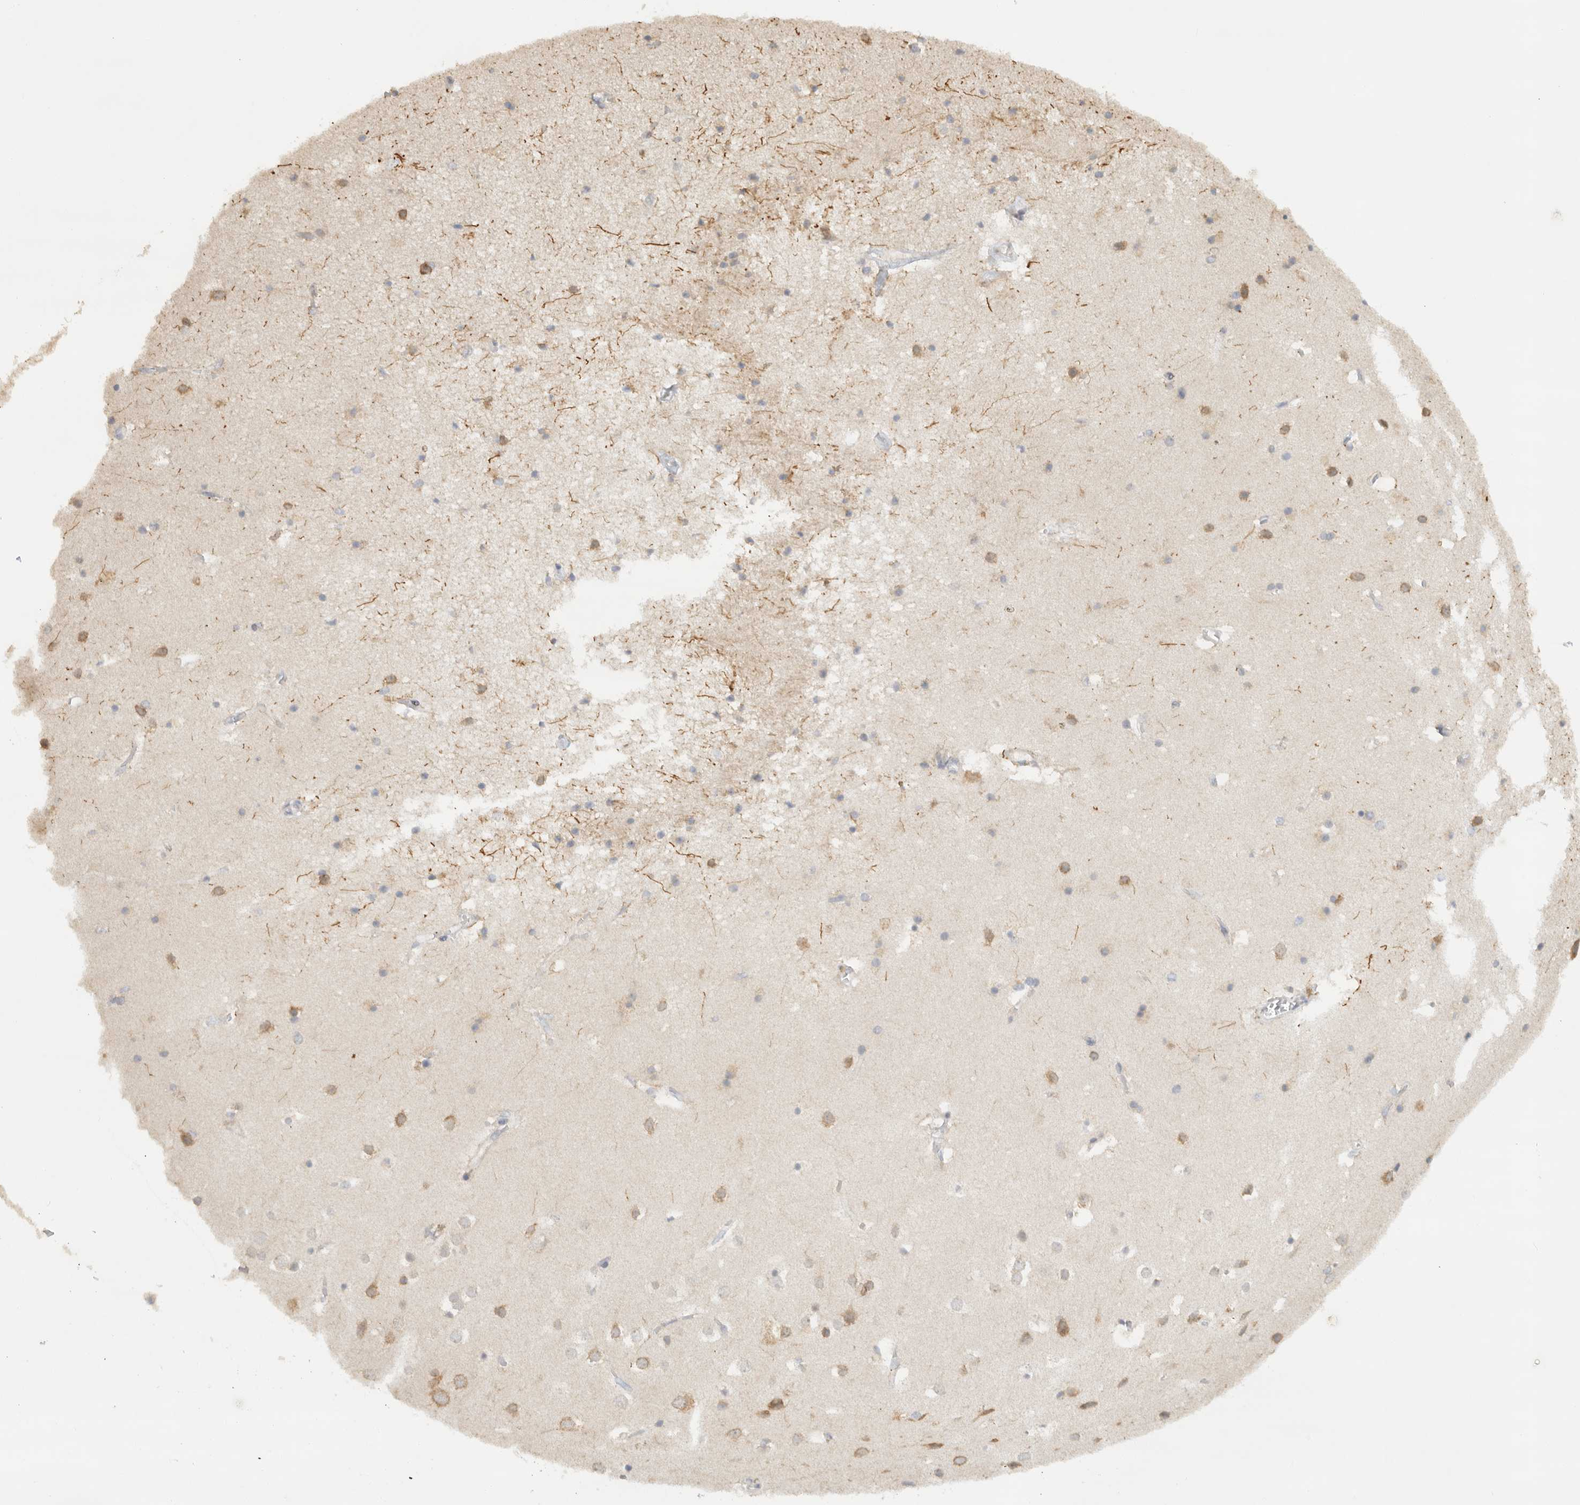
{"staining": {"intensity": "weak", "quantity": "<25%", "location": "cytoplasmic/membranous"}, "tissue": "cerebral cortex", "cell_type": "Endothelial cells", "image_type": "normal", "snomed": [{"axis": "morphology", "description": "Normal tissue, NOS"}, {"axis": "topography", "description": "Cerebral cortex"}], "caption": "IHC of normal cerebral cortex exhibits no staining in endothelial cells. (Stains: DAB (3,3'-diaminobenzidine) immunohistochemistry (IHC) with hematoxylin counter stain, Microscopy: brightfield microscopy at high magnification).", "gene": "PUM1", "patient": {"sex": "male", "age": 54}}